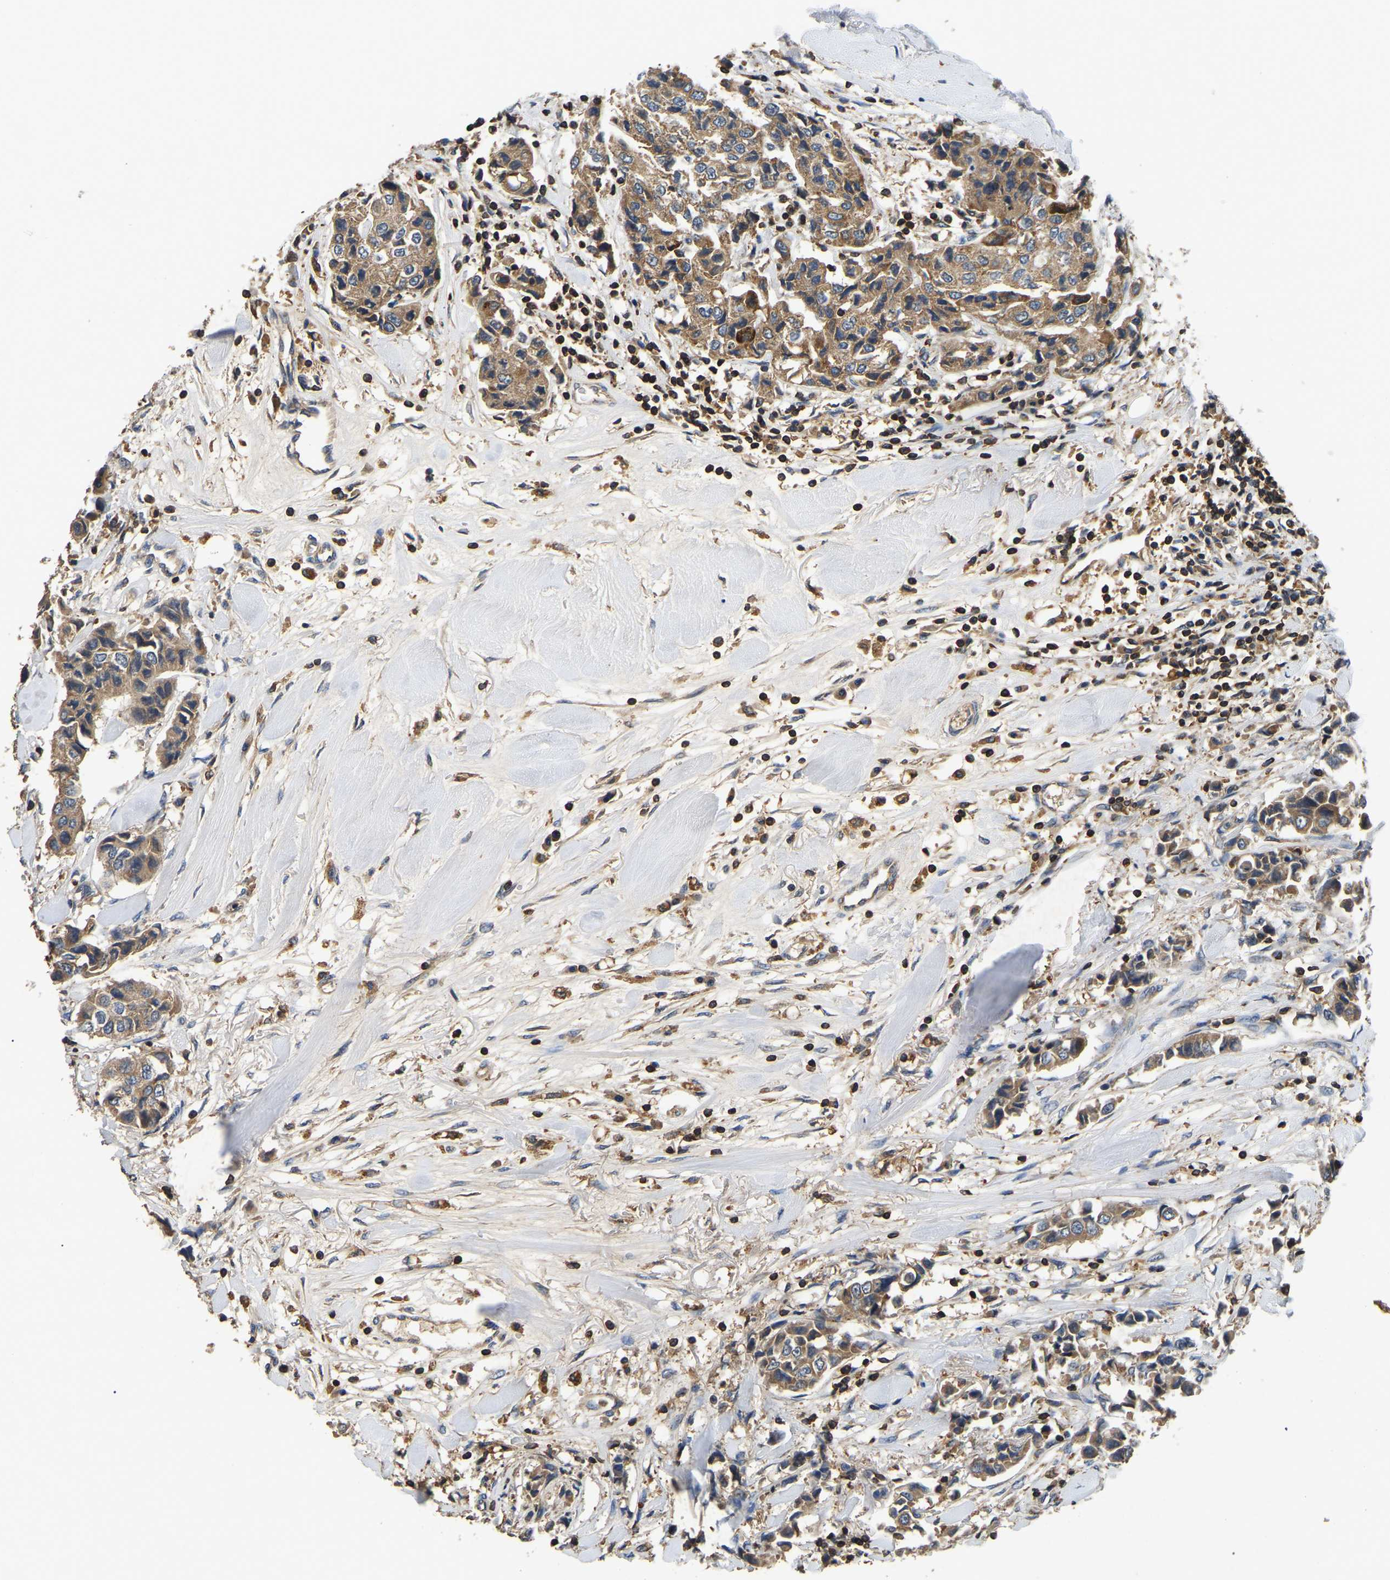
{"staining": {"intensity": "moderate", "quantity": ">75%", "location": "cytoplasmic/membranous"}, "tissue": "breast cancer", "cell_type": "Tumor cells", "image_type": "cancer", "snomed": [{"axis": "morphology", "description": "Duct carcinoma"}, {"axis": "topography", "description": "Breast"}], "caption": "Intraductal carcinoma (breast) tissue reveals moderate cytoplasmic/membranous expression in approximately >75% of tumor cells, visualized by immunohistochemistry.", "gene": "SMPD2", "patient": {"sex": "female", "age": 80}}